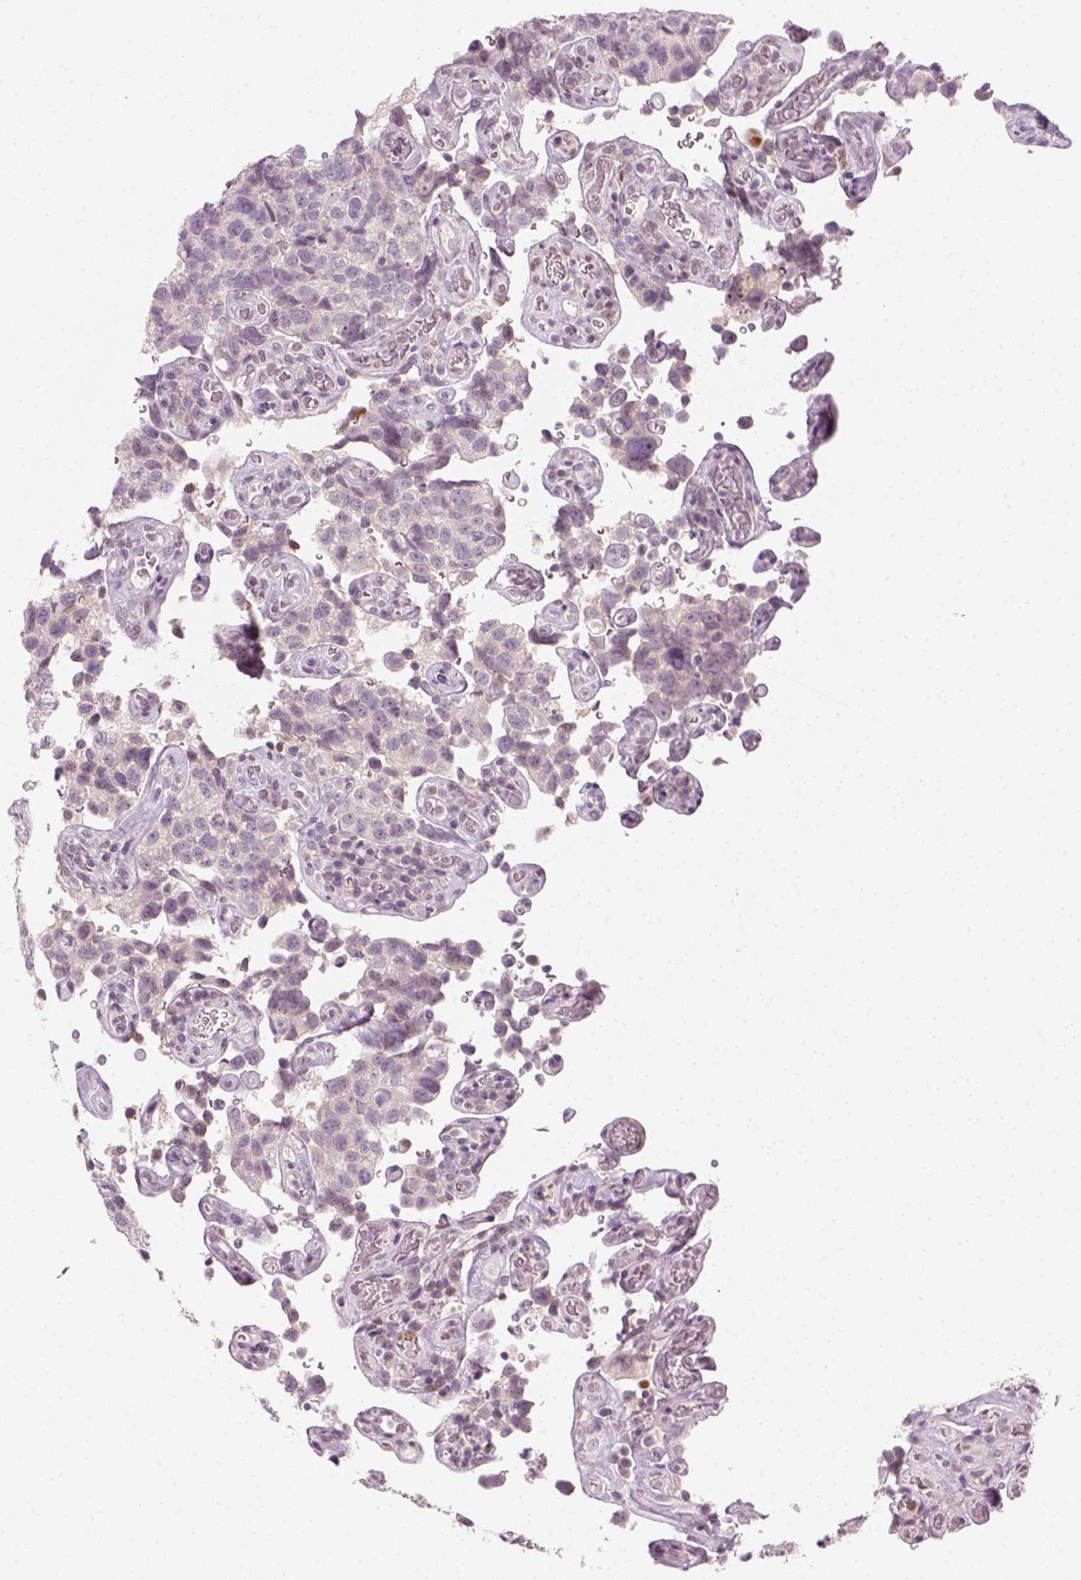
{"staining": {"intensity": "negative", "quantity": "none", "location": "none"}, "tissue": "urothelial cancer", "cell_type": "Tumor cells", "image_type": "cancer", "snomed": [{"axis": "morphology", "description": "Urothelial carcinoma, High grade"}, {"axis": "topography", "description": "Urinary bladder"}], "caption": "Photomicrograph shows no significant protein positivity in tumor cells of urothelial cancer.", "gene": "TP53", "patient": {"sex": "female", "age": 58}}